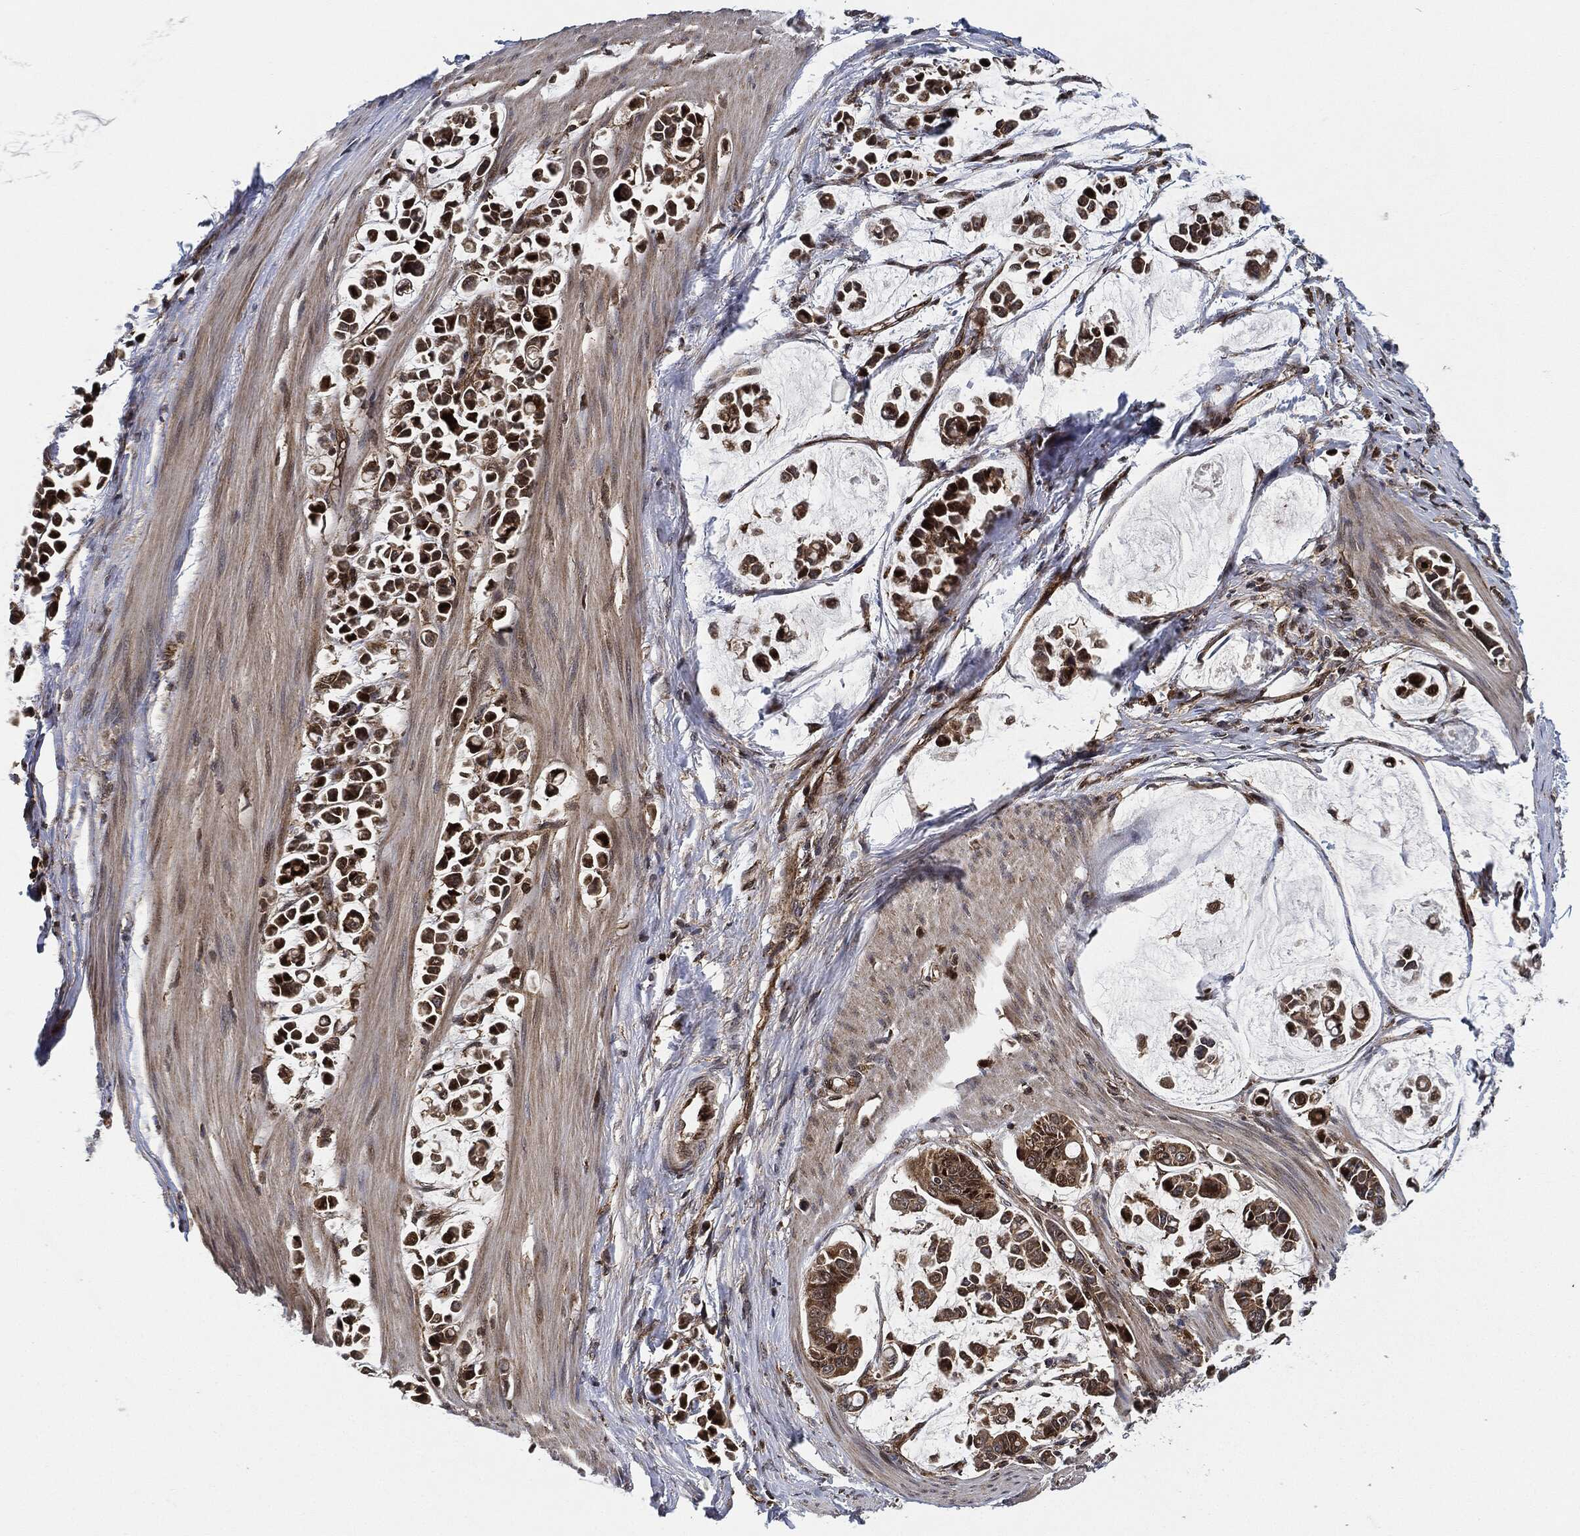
{"staining": {"intensity": "moderate", "quantity": ">75%", "location": "cytoplasmic/membranous"}, "tissue": "stomach cancer", "cell_type": "Tumor cells", "image_type": "cancer", "snomed": [{"axis": "morphology", "description": "Adenocarcinoma, NOS"}, {"axis": "topography", "description": "Stomach"}], "caption": "Stomach adenocarcinoma stained for a protein reveals moderate cytoplasmic/membranous positivity in tumor cells.", "gene": "RNASEL", "patient": {"sex": "male", "age": 82}}